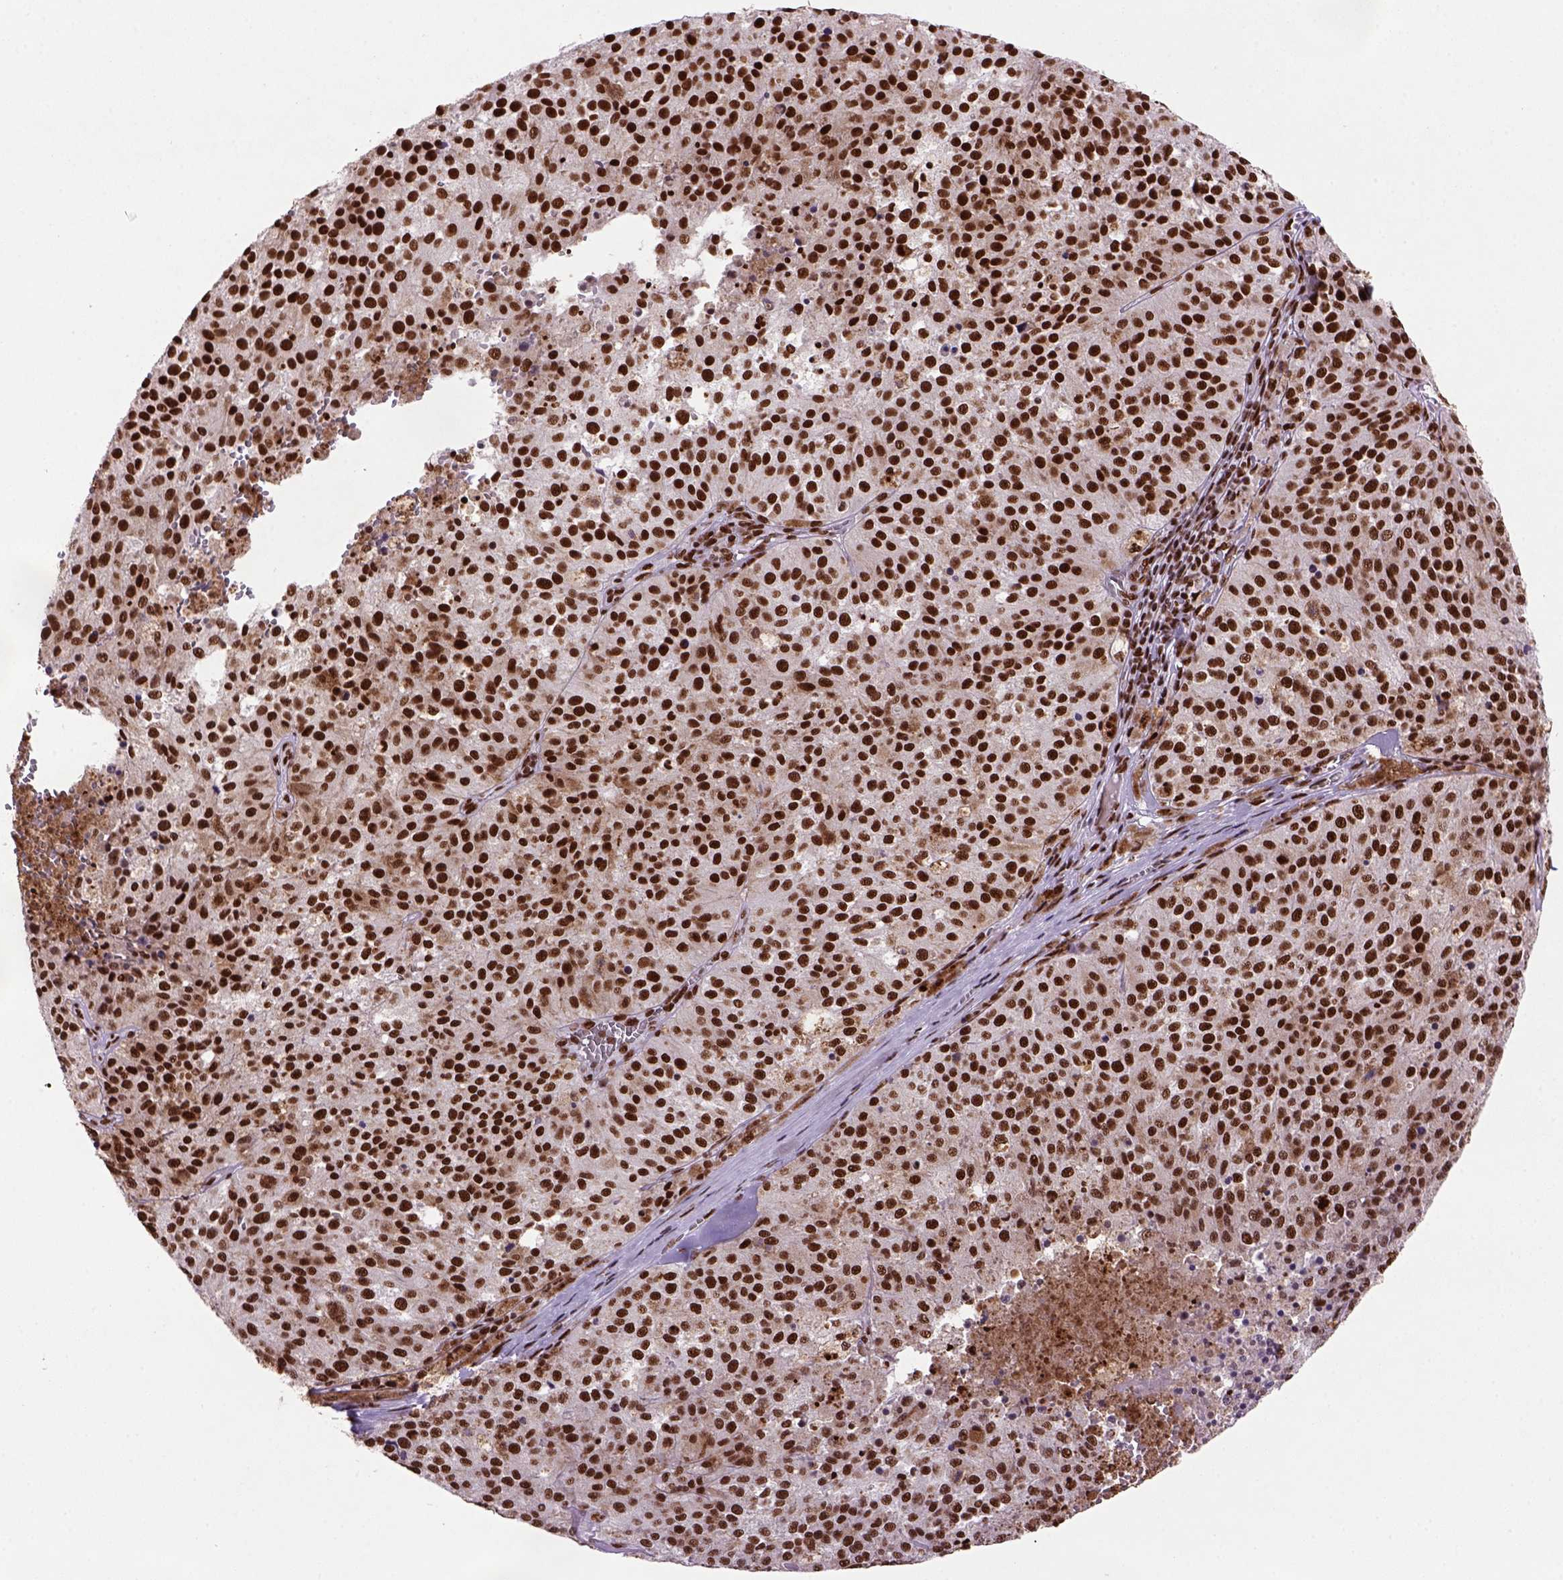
{"staining": {"intensity": "strong", "quantity": ">75%", "location": "nuclear"}, "tissue": "melanoma", "cell_type": "Tumor cells", "image_type": "cancer", "snomed": [{"axis": "morphology", "description": "Malignant melanoma, Metastatic site"}, {"axis": "topography", "description": "Lymph node"}], "caption": "Protein positivity by immunohistochemistry (IHC) demonstrates strong nuclear expression in about >75% of tumor cells in malignant melanoma (metastatic site). The protein of interest is shown in brown color, while the nuclei are stained blue.", "gene": "NSMCE2", "patient": {"sex": "female", "age": 64}}